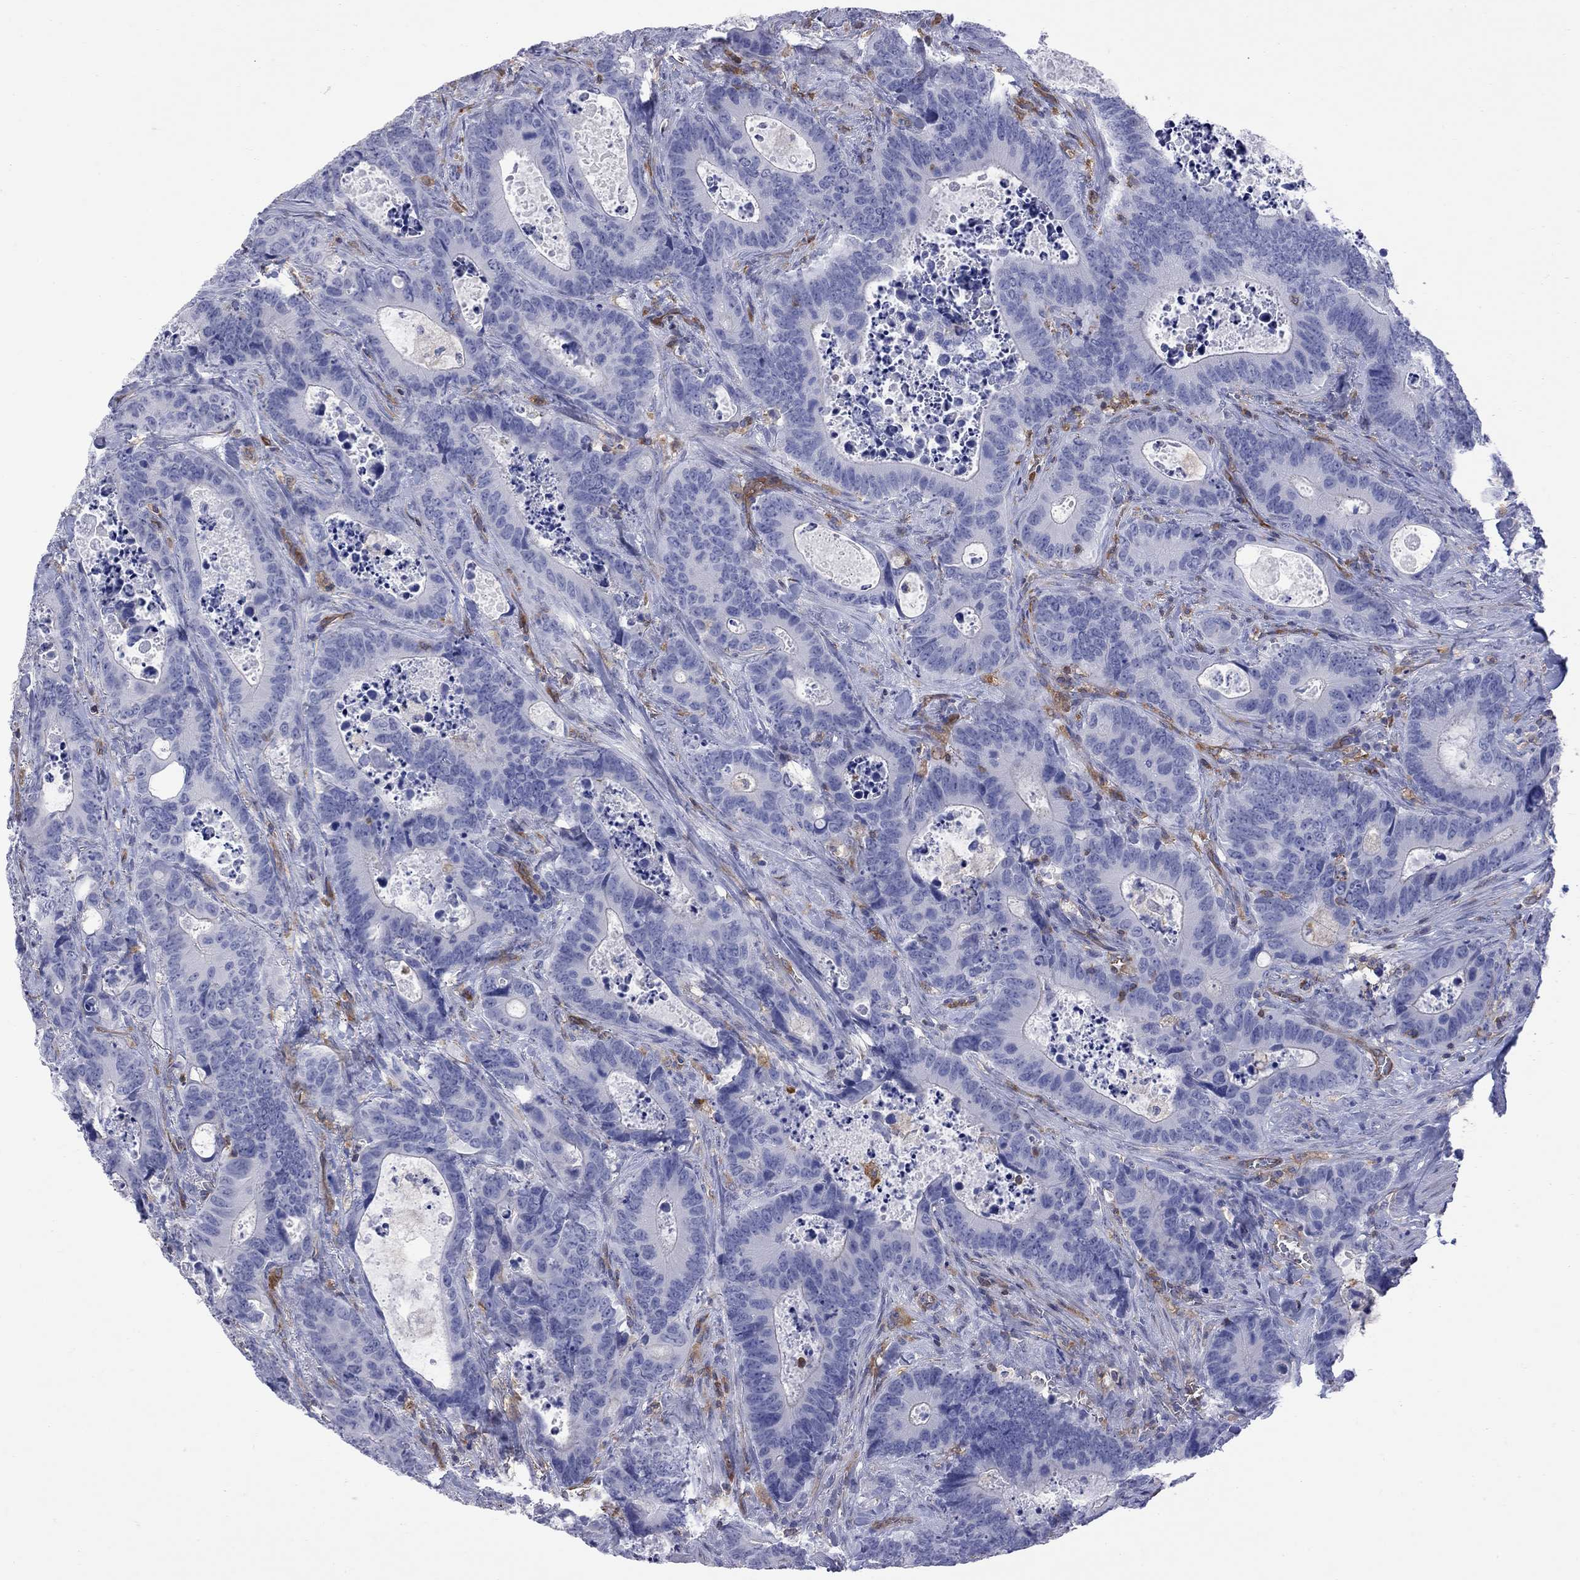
{"staining": {"intensity": "negative", "quantity": "none", "location": "none"}, "tissue": "colorectal cancer", "cell_type": "Tumor cells", "image_type": "cancer", "snomed": [{"axis": "morphology", "description": "Adenocarcinoma, NOS"}, {"axis": "topography", "description": "Colon"}], "caption": "The micrograph exhibits no staining of tumor cells in colorectal cancer. (Brightfield microscopy of DAB IHC at high magnification).", "gene": "ABI3", "patient": {"sex": "female", "age": 82}}